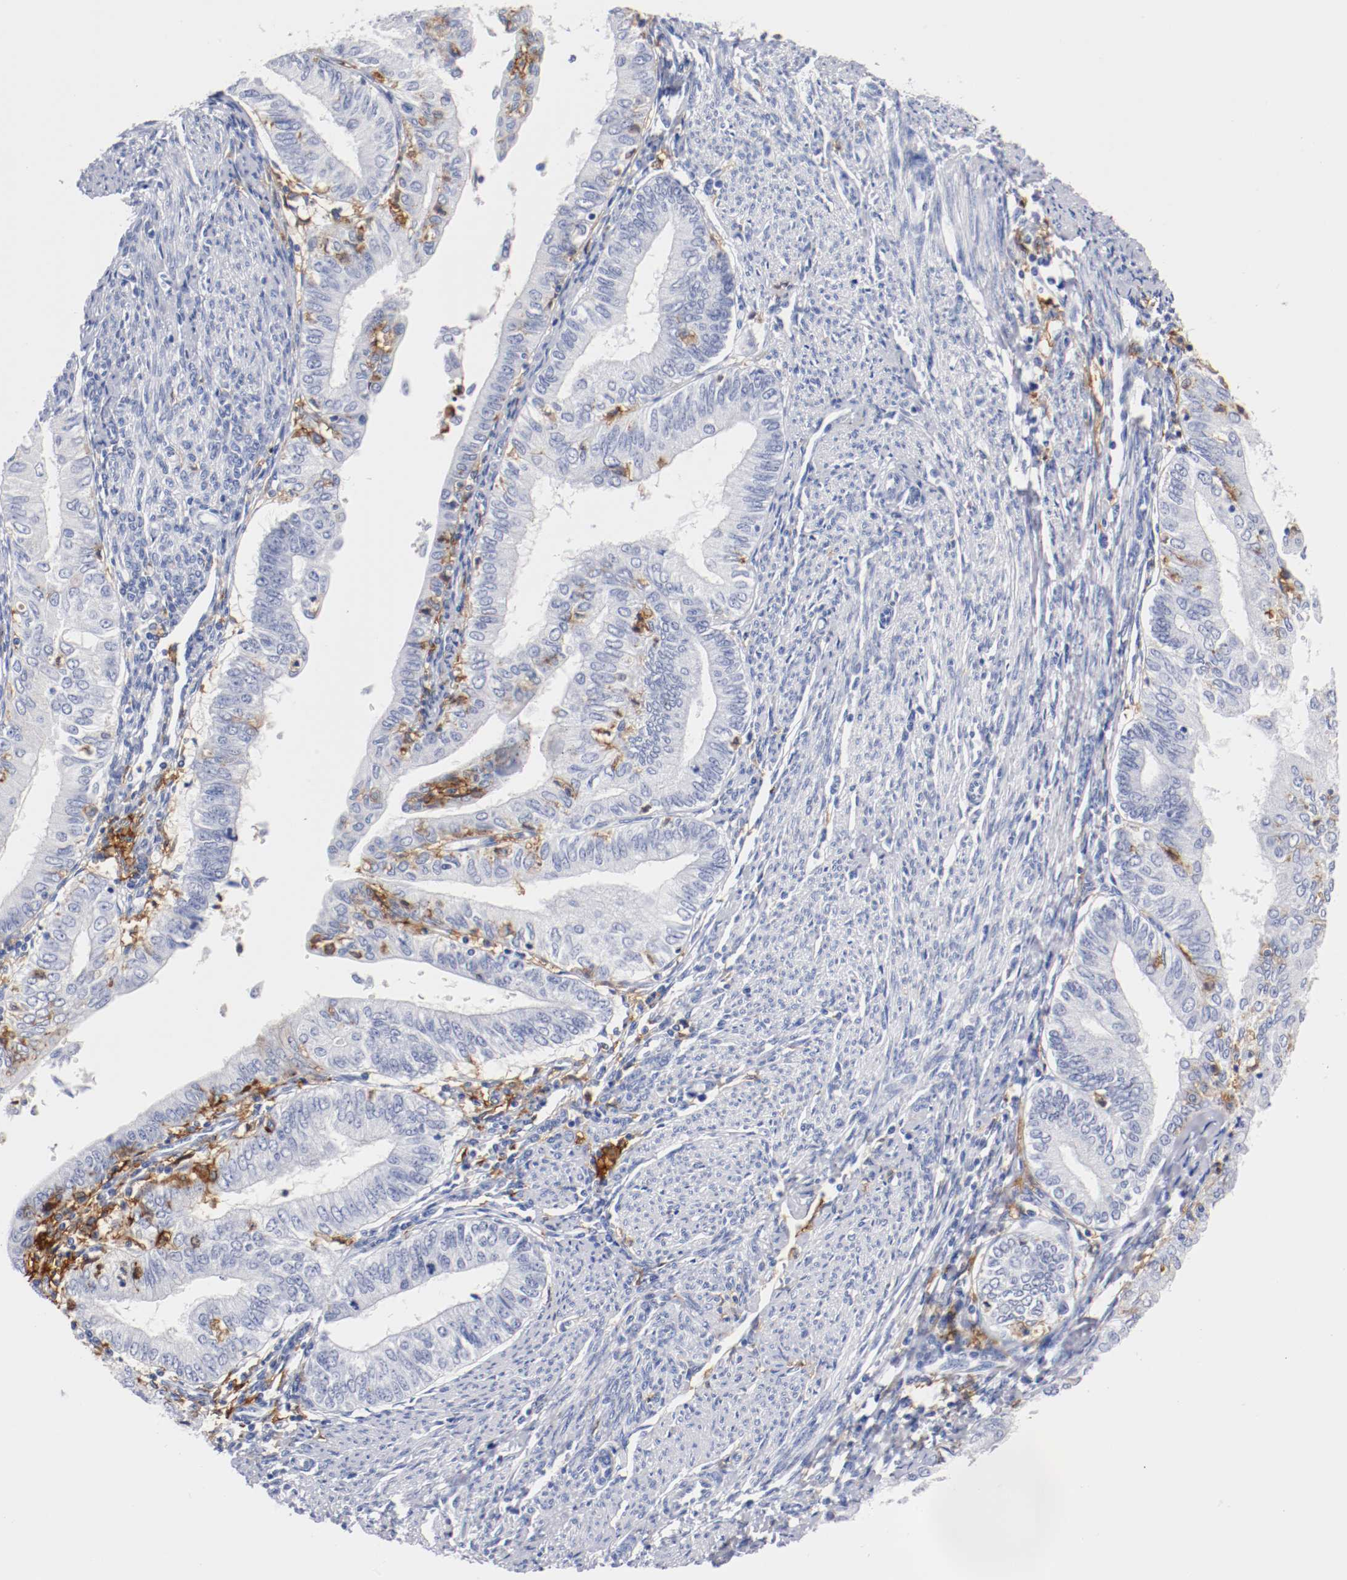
{"staining": {"intensity": "negative", "quantity": "none", "location": "none"}, "tissue": "endometrial cancer", "cell_type": "Tumor cells", "image_type": "cancer", "snomed": [{"axis": "morphology", "description": "Adenocarcinoma, NOS"}, {"axis": "topography", "description": "Endometrium"}], "caption": "Tumor cells show no significant protein expression in endometrial cancer.", "gene": "ITGAX", "patient": {"sex": "female", "age": 66}}